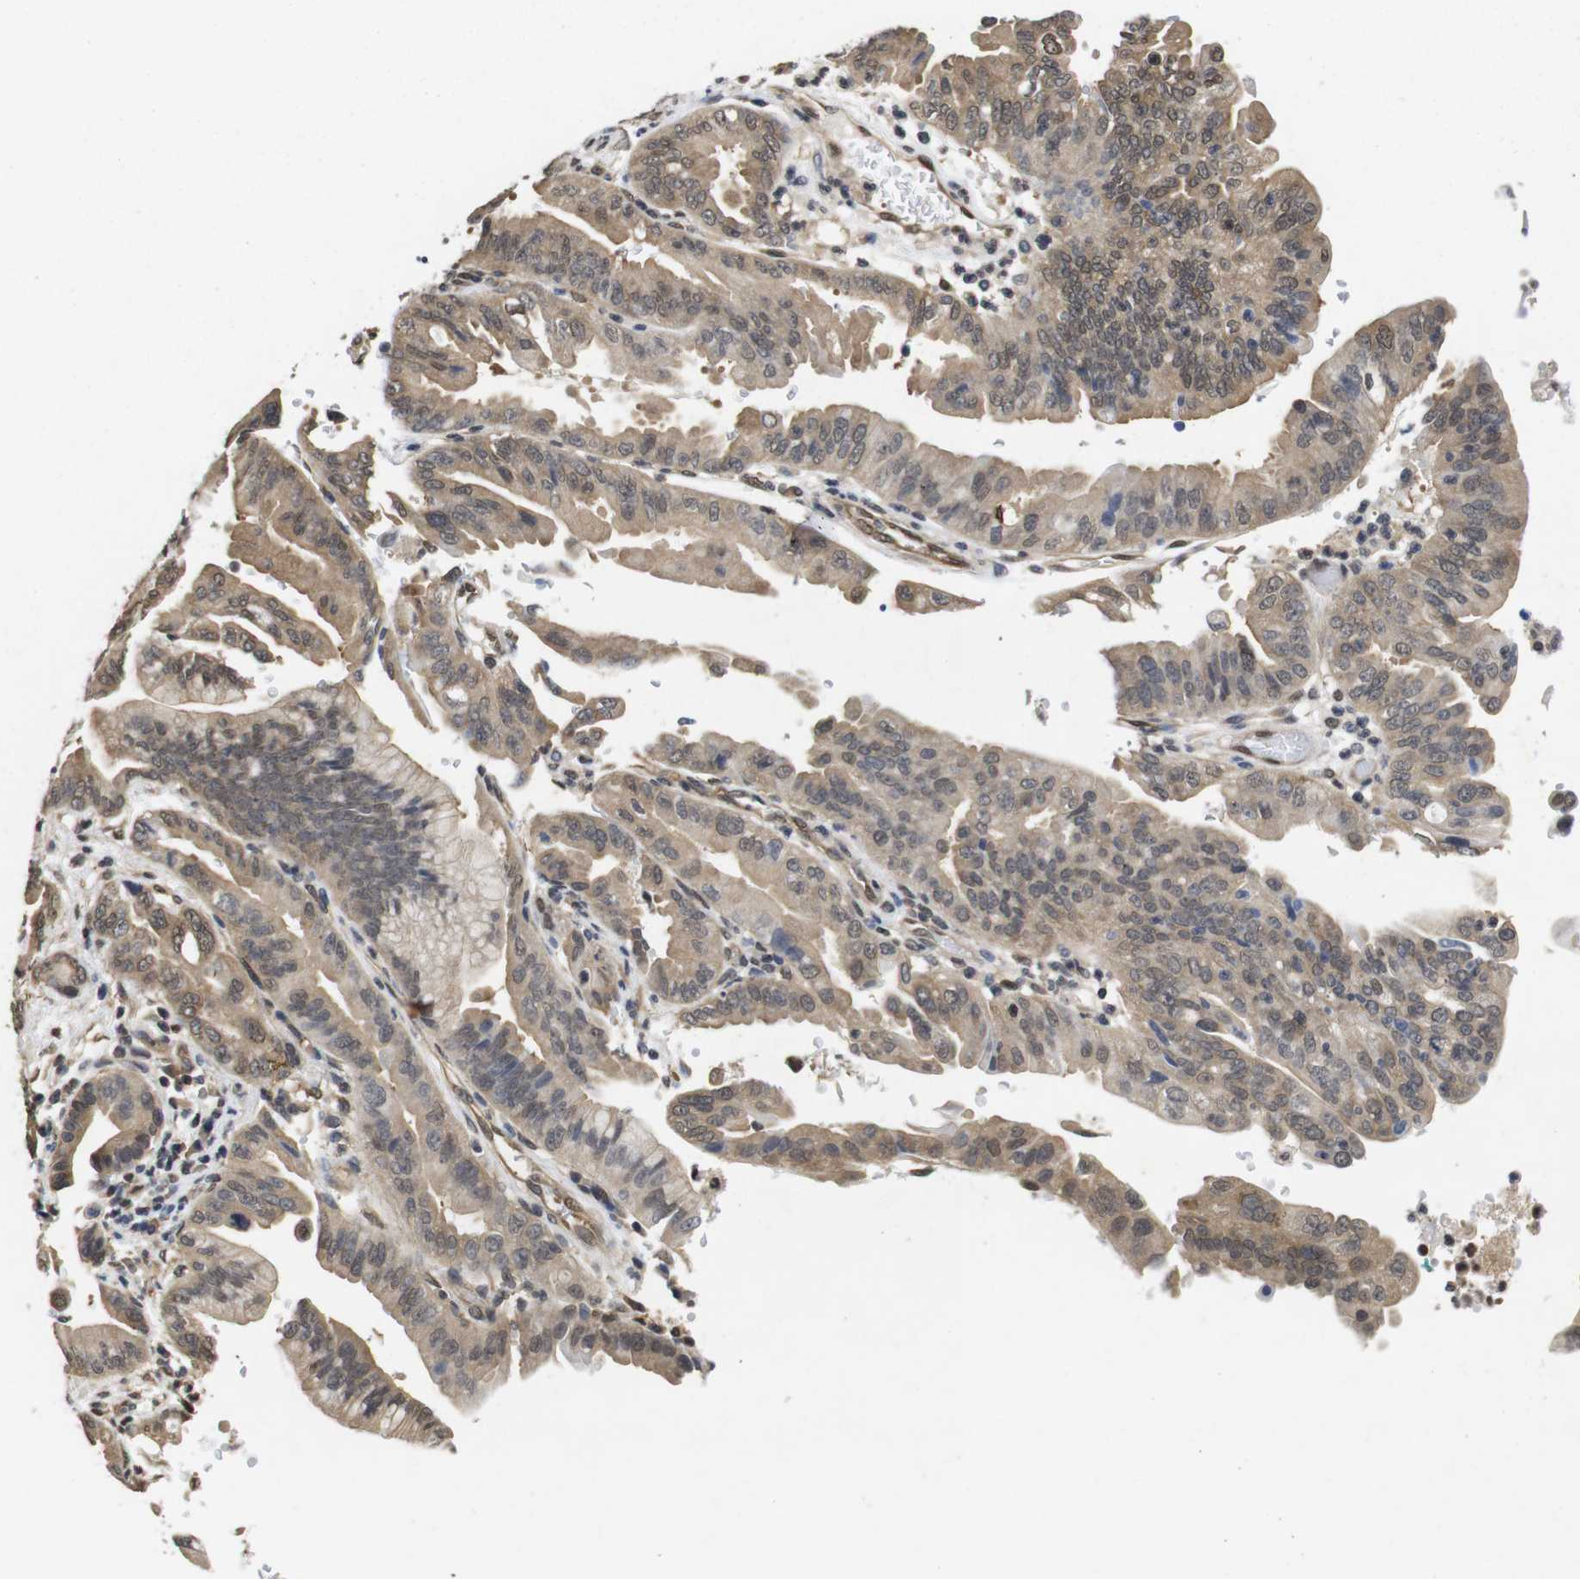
{"staining": {"intensity": "moderate", "quantity": ">75%", "location": "cytoplasmic/membranous,nuclear"}, "tissue": "pancreatic cancer", "cell_type": "Tumor cells", "image_type": "cancer", "snomed": [{"axis": "morphology", "description": "Adenocarcinoma, NOS"}, {"axis": "topography", "description": "Pancreas"}], "caption": "High-magnification brightfield microscopy of pancreatic adenocarcinoma stained with DAB (3,3'-diaminobenzidine) (brown) and counterstained with hematoxylin (blue). tumor cells exhibit moderate cytoplasmic/membranous and nuclear expression is identified in about>75% of cells. (IHC, brightfield microscopy, high magnification).", "gene": "SUMO3", "patient": {"sex": "male", "age": 70}}